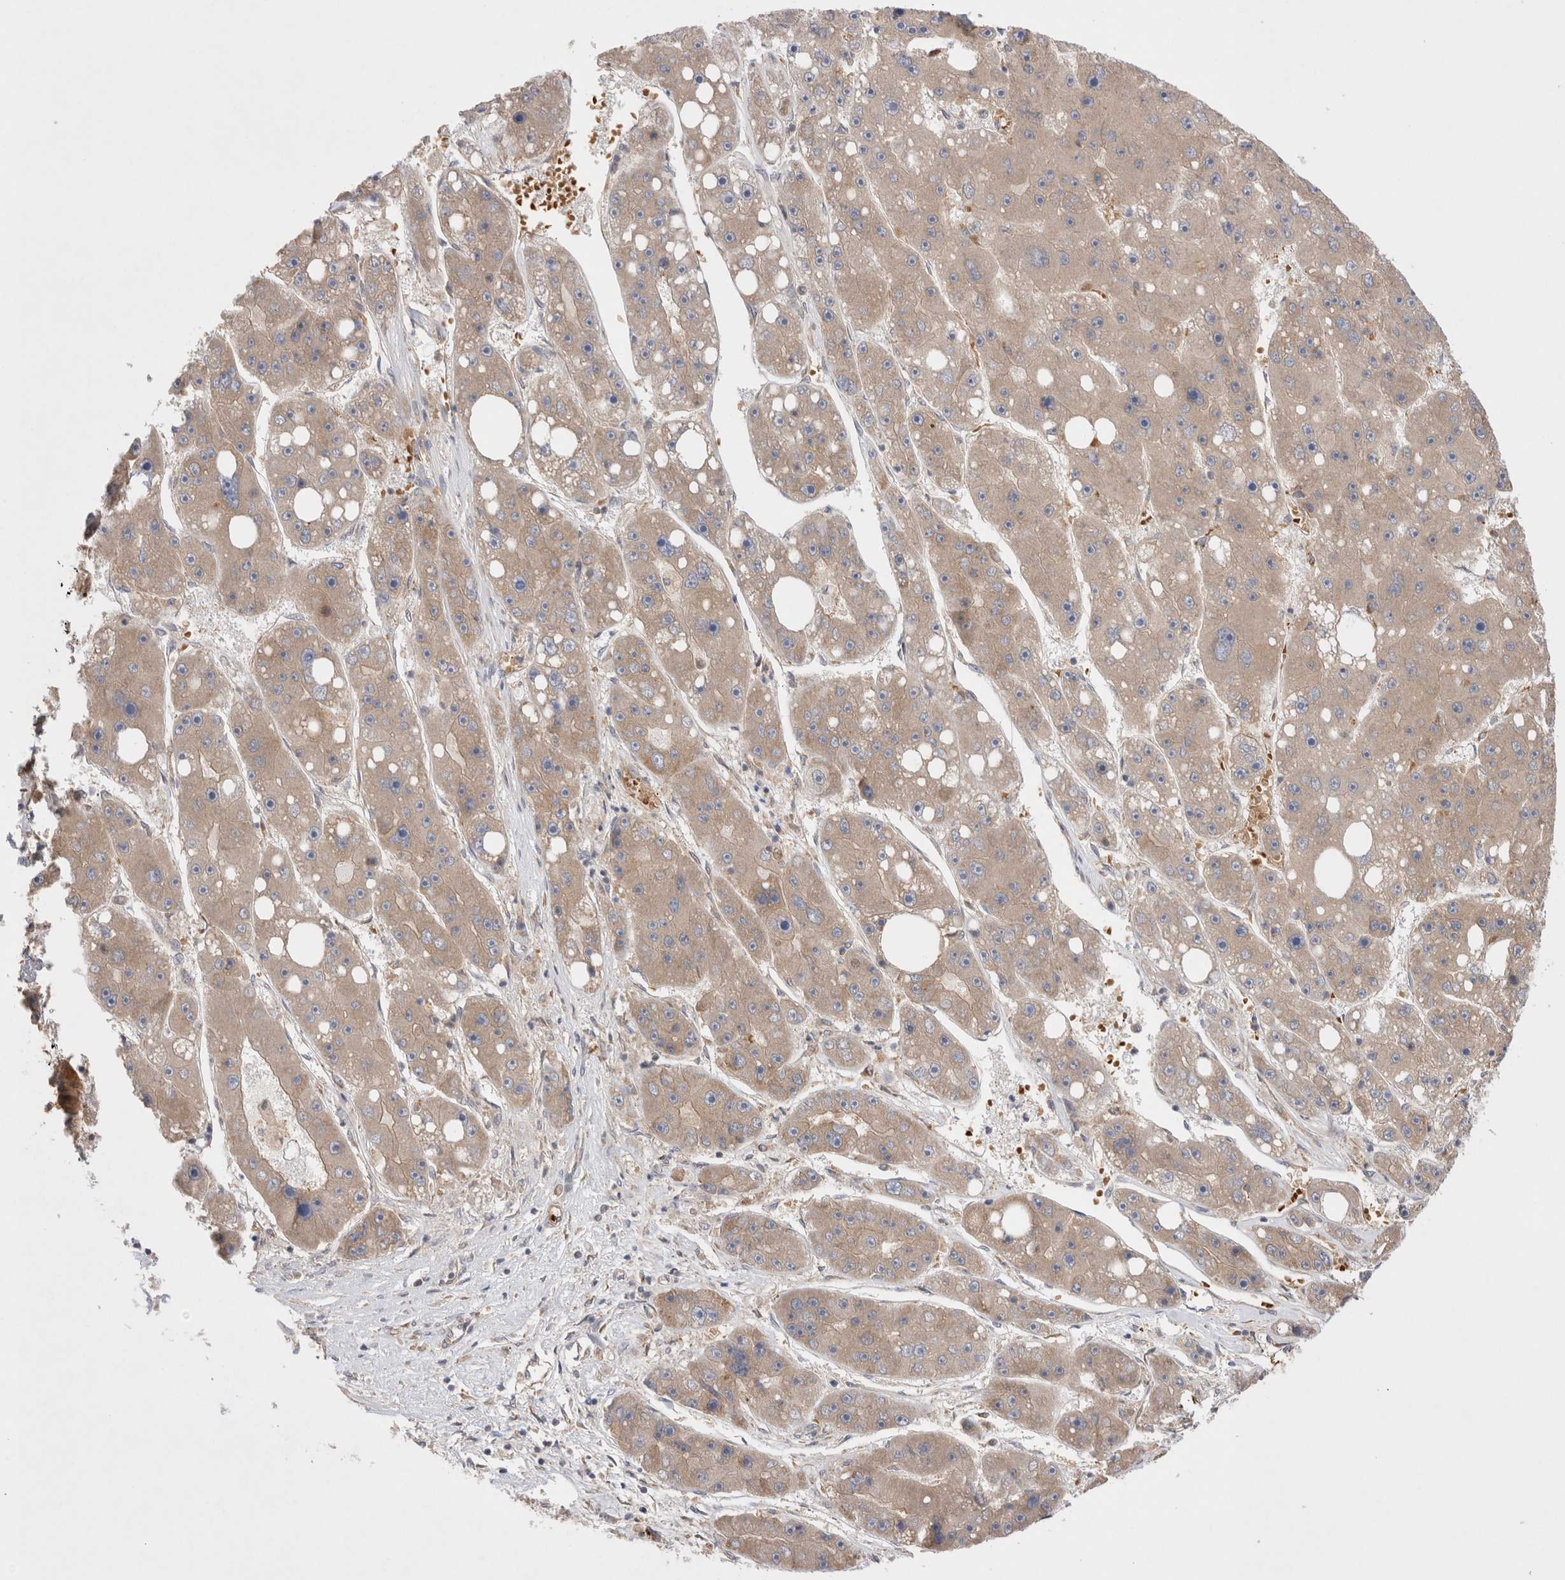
{"staining": {"intensity": "moderate", "quantity": ">75%", "location": "cytoplasmic/membranous"}, "tissue": "liver cancer", "cell_type": "Tumor cells", "image_type": "cancer", "snomed": [{"axis": "morphology", "description": "Carcinoma, Hepatocellular, NOS"}, {"axis": "topography", "description": "Liver"}], "caption": "This is a histology image of IHC staining of liver cancer, which shows moderate positivity in the cytoplasmic/membranous of tumor cells.", "gene": "EIF3E", "patient": {"sex": "female", "age": 61}}